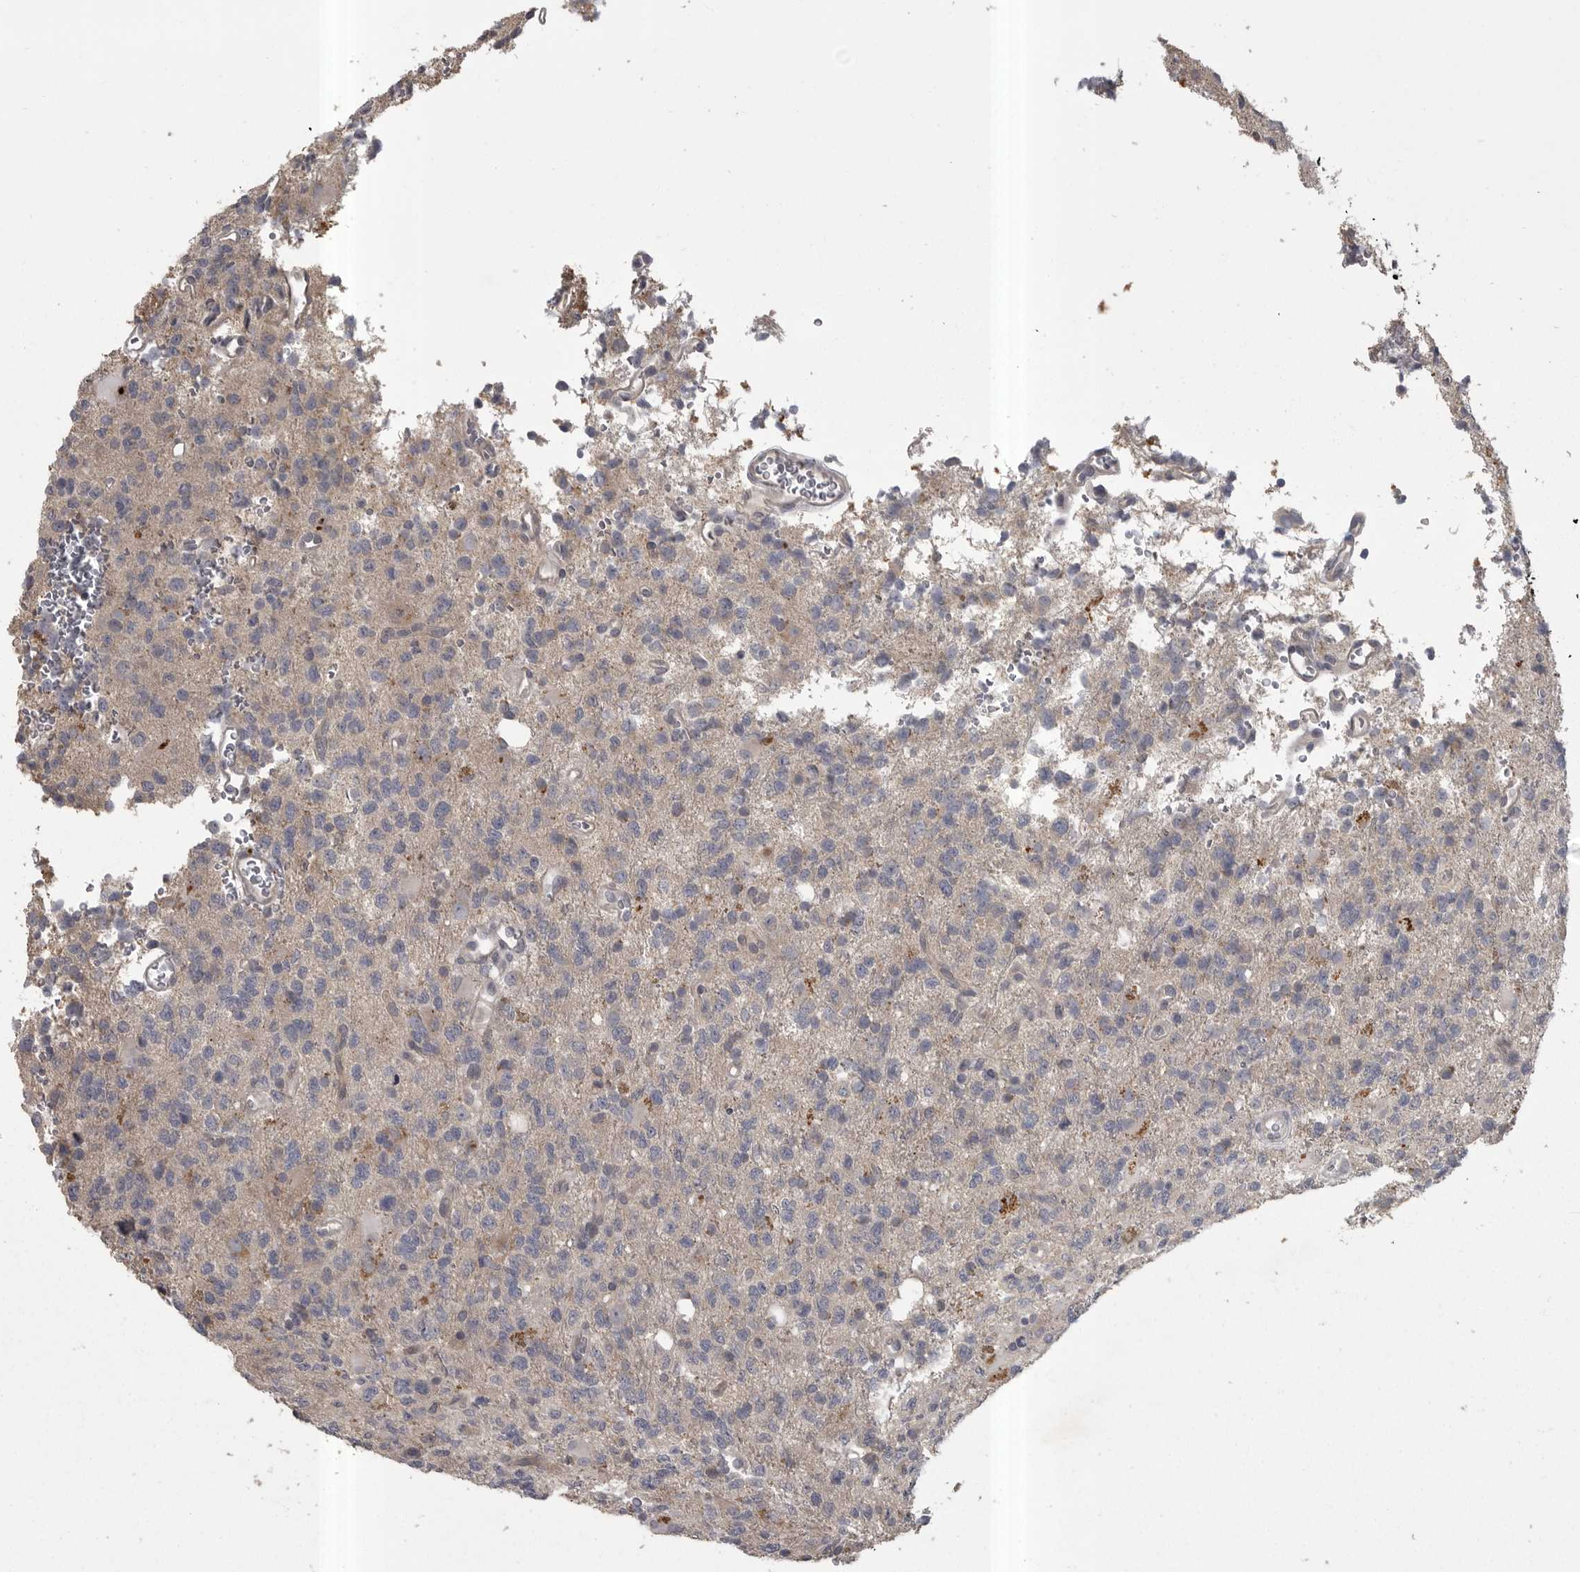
{"staining": {"intensity": "weak", "quantity": "<25%", "location": "cytoplasmic/membranous"}, "tissue": "glioma", "cell_type": "Tumor cells", "image_type": "cancer", "snomed": [{"axis": "morphology", "description": "Glioma, malignant, High grade"}, {"axis": "topography", "description": "Brain"}], "caption": "High magnification brightfield microscopy of glioma stained with DAB (3,3'-diaminobenzidine) (brown) and counterstained with hematoxylin (blue): tumor cells show no significant positivity.", "gene": "PHF13", "patient": {"sex": "female", "age": 62}}